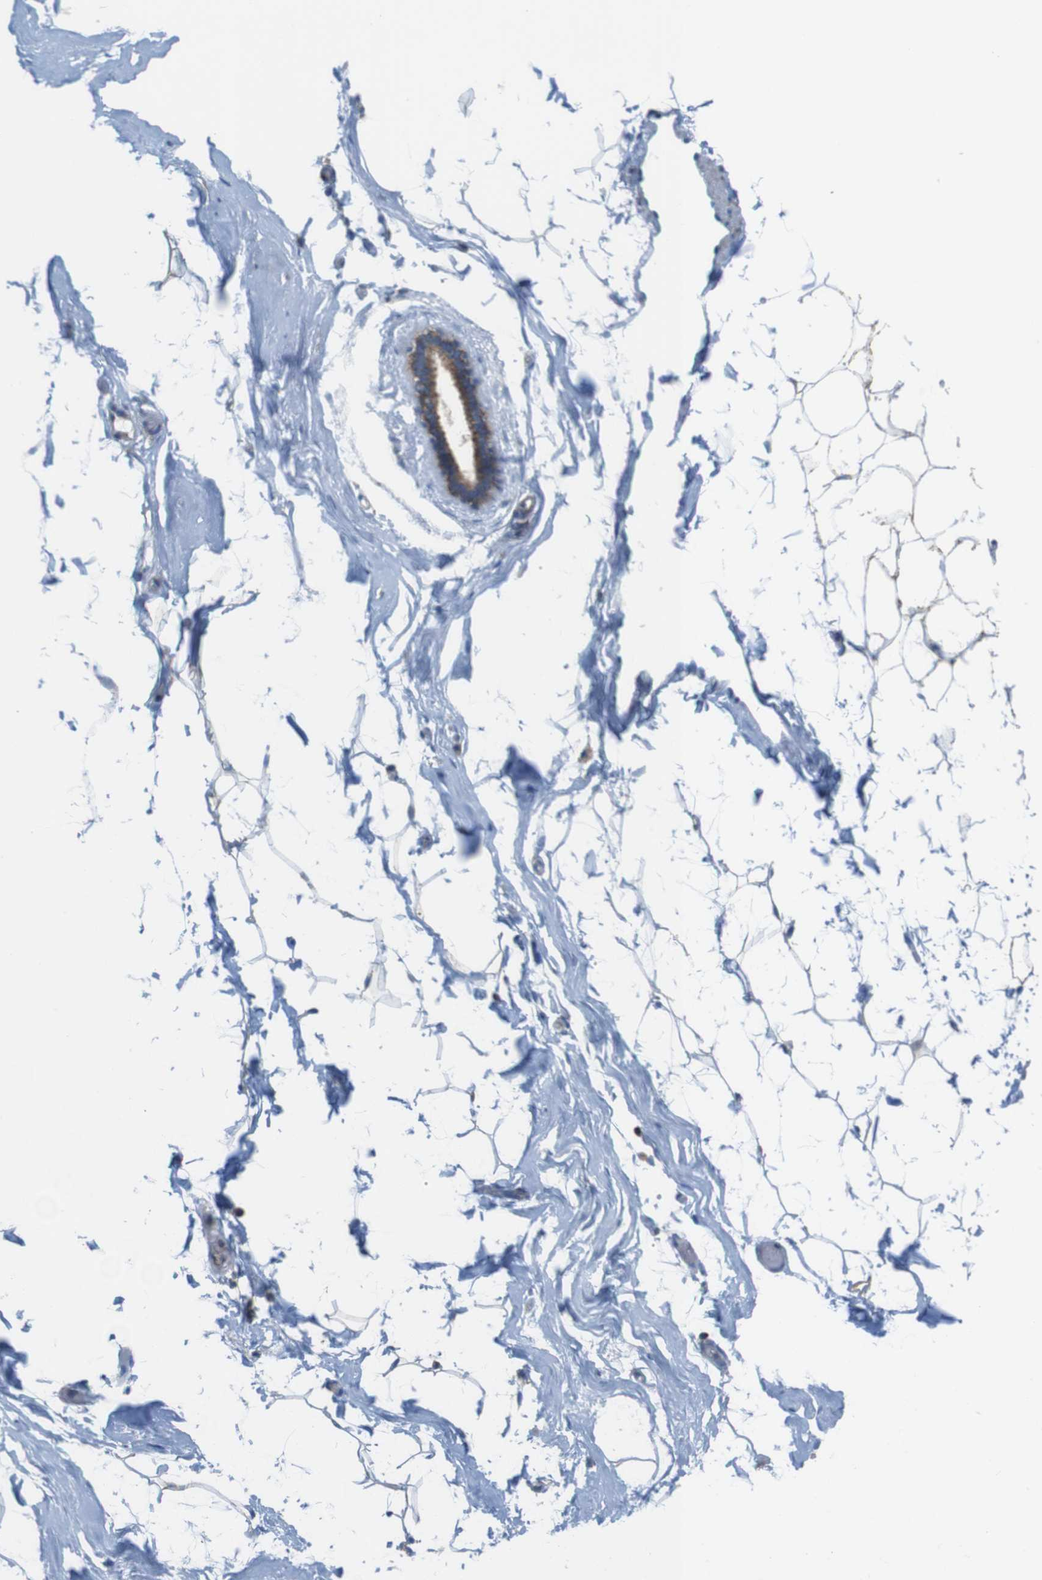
{"staining": {"intensity": "weak", "quantity": "25%-75%", "location": "cytoplasmic/membranous"}, "tissue": "adipose tissue", "cell_type": "Adipocytes", "image_type": "normal", "snomed": [{"axis": "morphology", "description": "Normal tissue, NOS"}, {"axis": "topography", "description": "Breast"}, {"axis": "topography", "description": "Soft tissue"}], "caption": "Immunohistochemistry (IHC) (DAB (3,3'-diaminobenzidine)) staining of unremarkable human adipose tissue exhibits weak cytoplasmic/membranous protein staining in approximately 25%-75% of adipocytes. (DAB (3,3'-diaminobenzidine) IHC with brightfield microscopy, high magnification).", "gene": "GRIK1", "patient": {"sex": "female", "age": 75}}